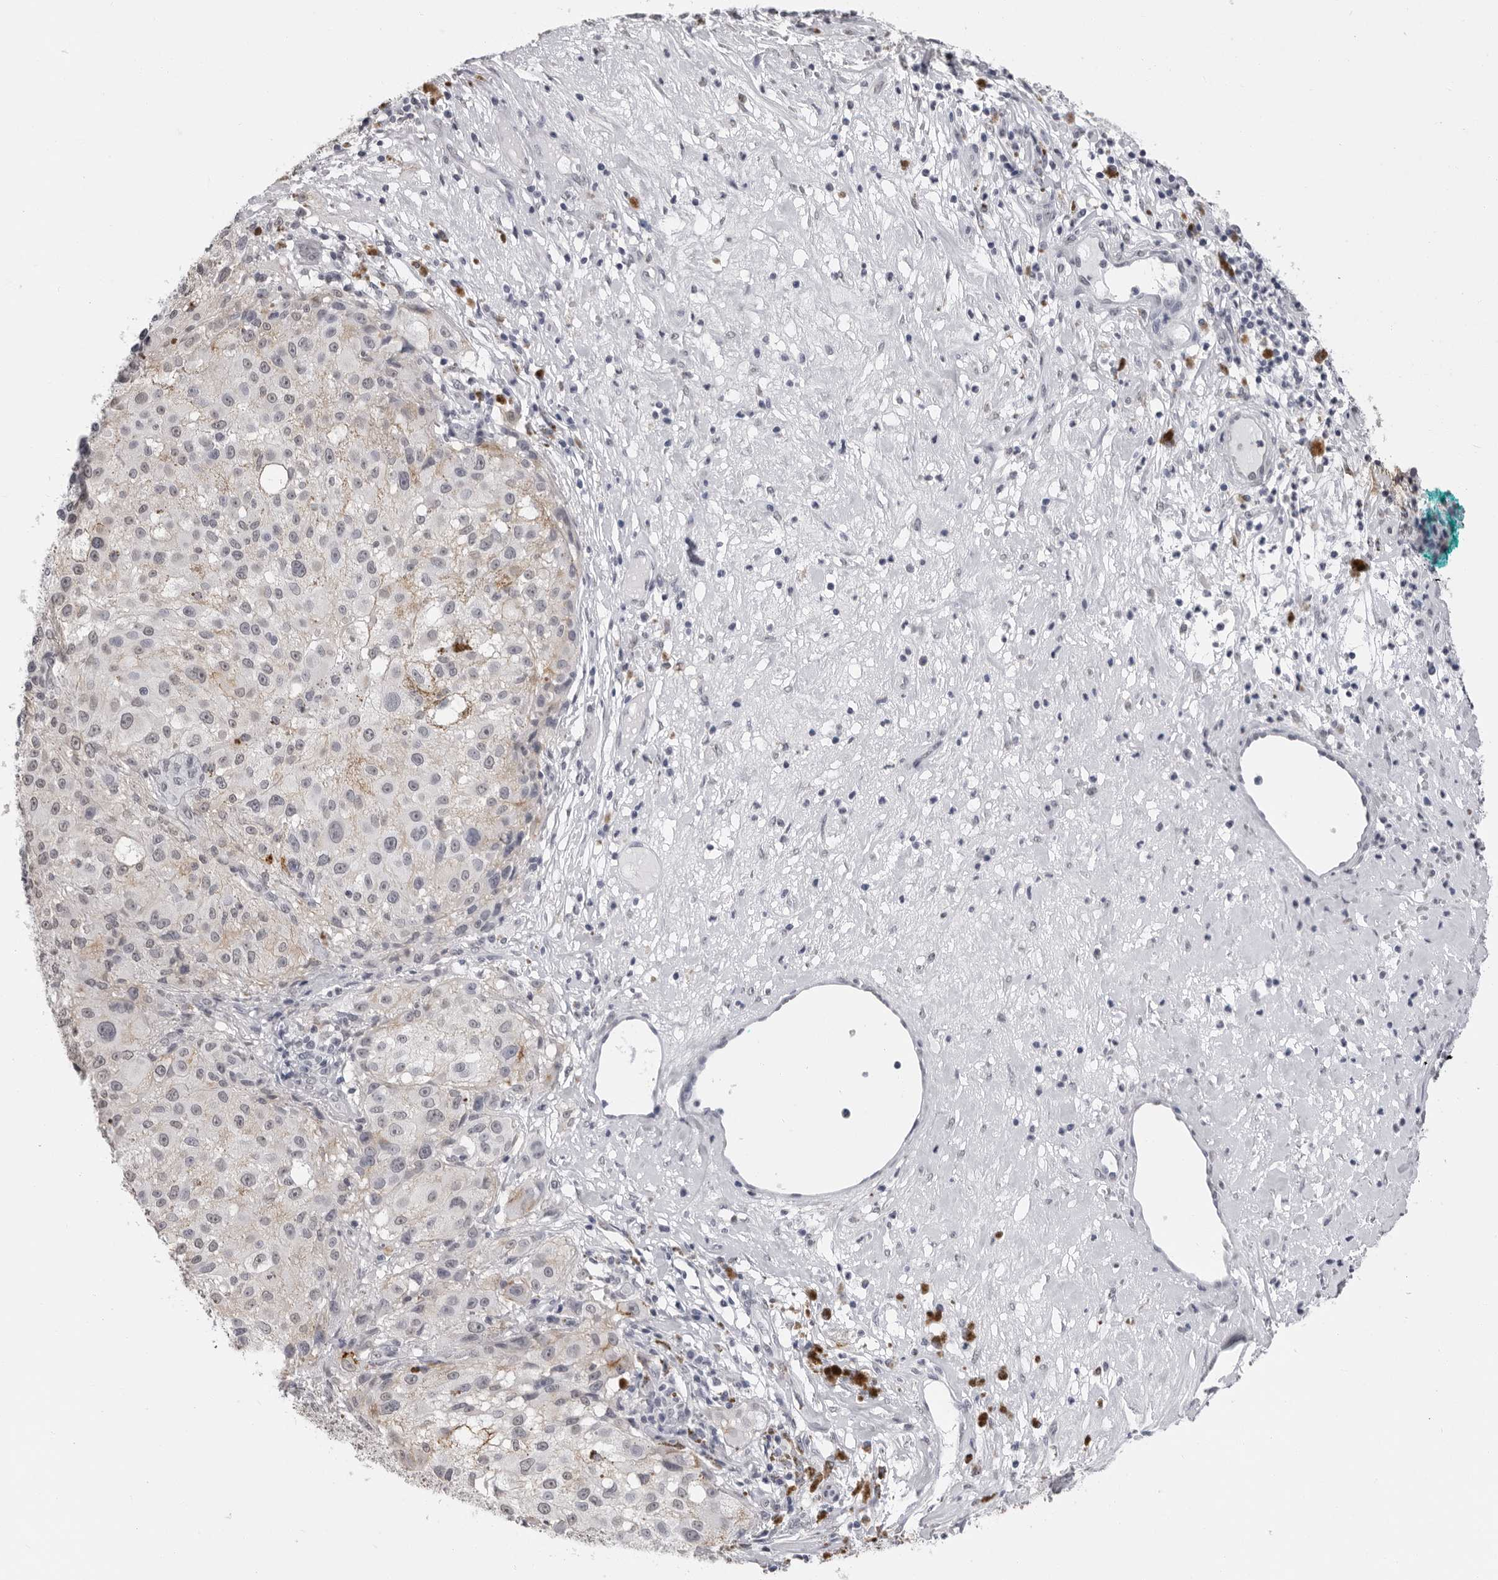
{"staining": {"intensity": "negative", "quantity": "none", "location": "none"}, "tissue": "melanoma", "cell_type": "Tumor cells", "image_type": "cancer", "snomed": [{"axis": "morphology", "description": "Necrosis, NOS"}, {"axis": "morphology", "description": "Malignant melanoma, NOS"}, {"axis": "topography", "description": "Skin"}], "caption": "Micrograph shows no protein positivity in tumor cells of melanoma tissue.", "gene": "HEPACAM", "patient": {"sex": "female", "age": 87}}